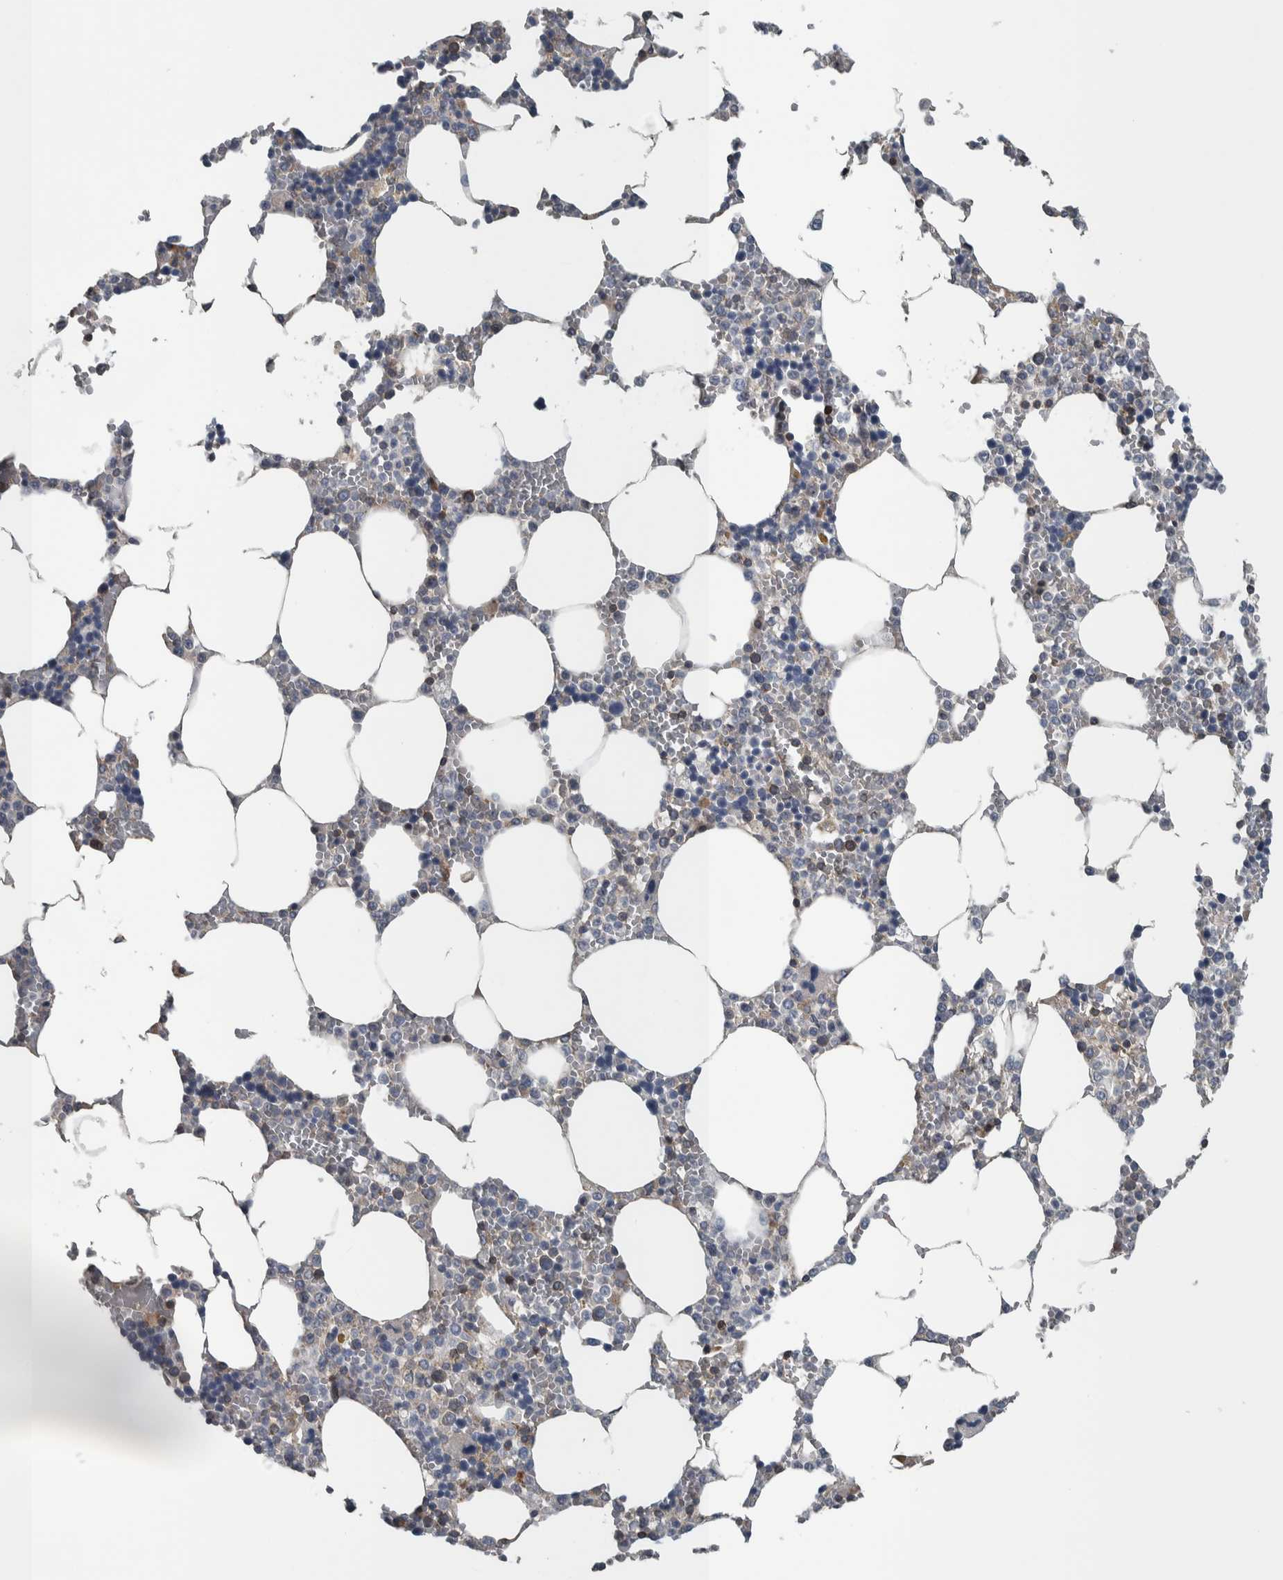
{"staining": {"intensity": "moderate", "quantity": "<25%", "location": "cytoplasmic/membranous"}, "tissue": "bone marrow", "cell_type": "Hematopoietic cells", "image_type": "normal", "snomed": [{"axis": "morphology", "description": "Normal tissue, NOS"}, {"axis": "topography", "description": "Bone marrow"}], "caption": "Immunohistochemical staining of benign human bone marrow exhibits <25% levels of moderate cytoplasmic/membranous protein positivity in about <25% of hematopoietic cells.", "gene": "BAIAP2L1", "patient": {"sex": "male", "age": 70}}